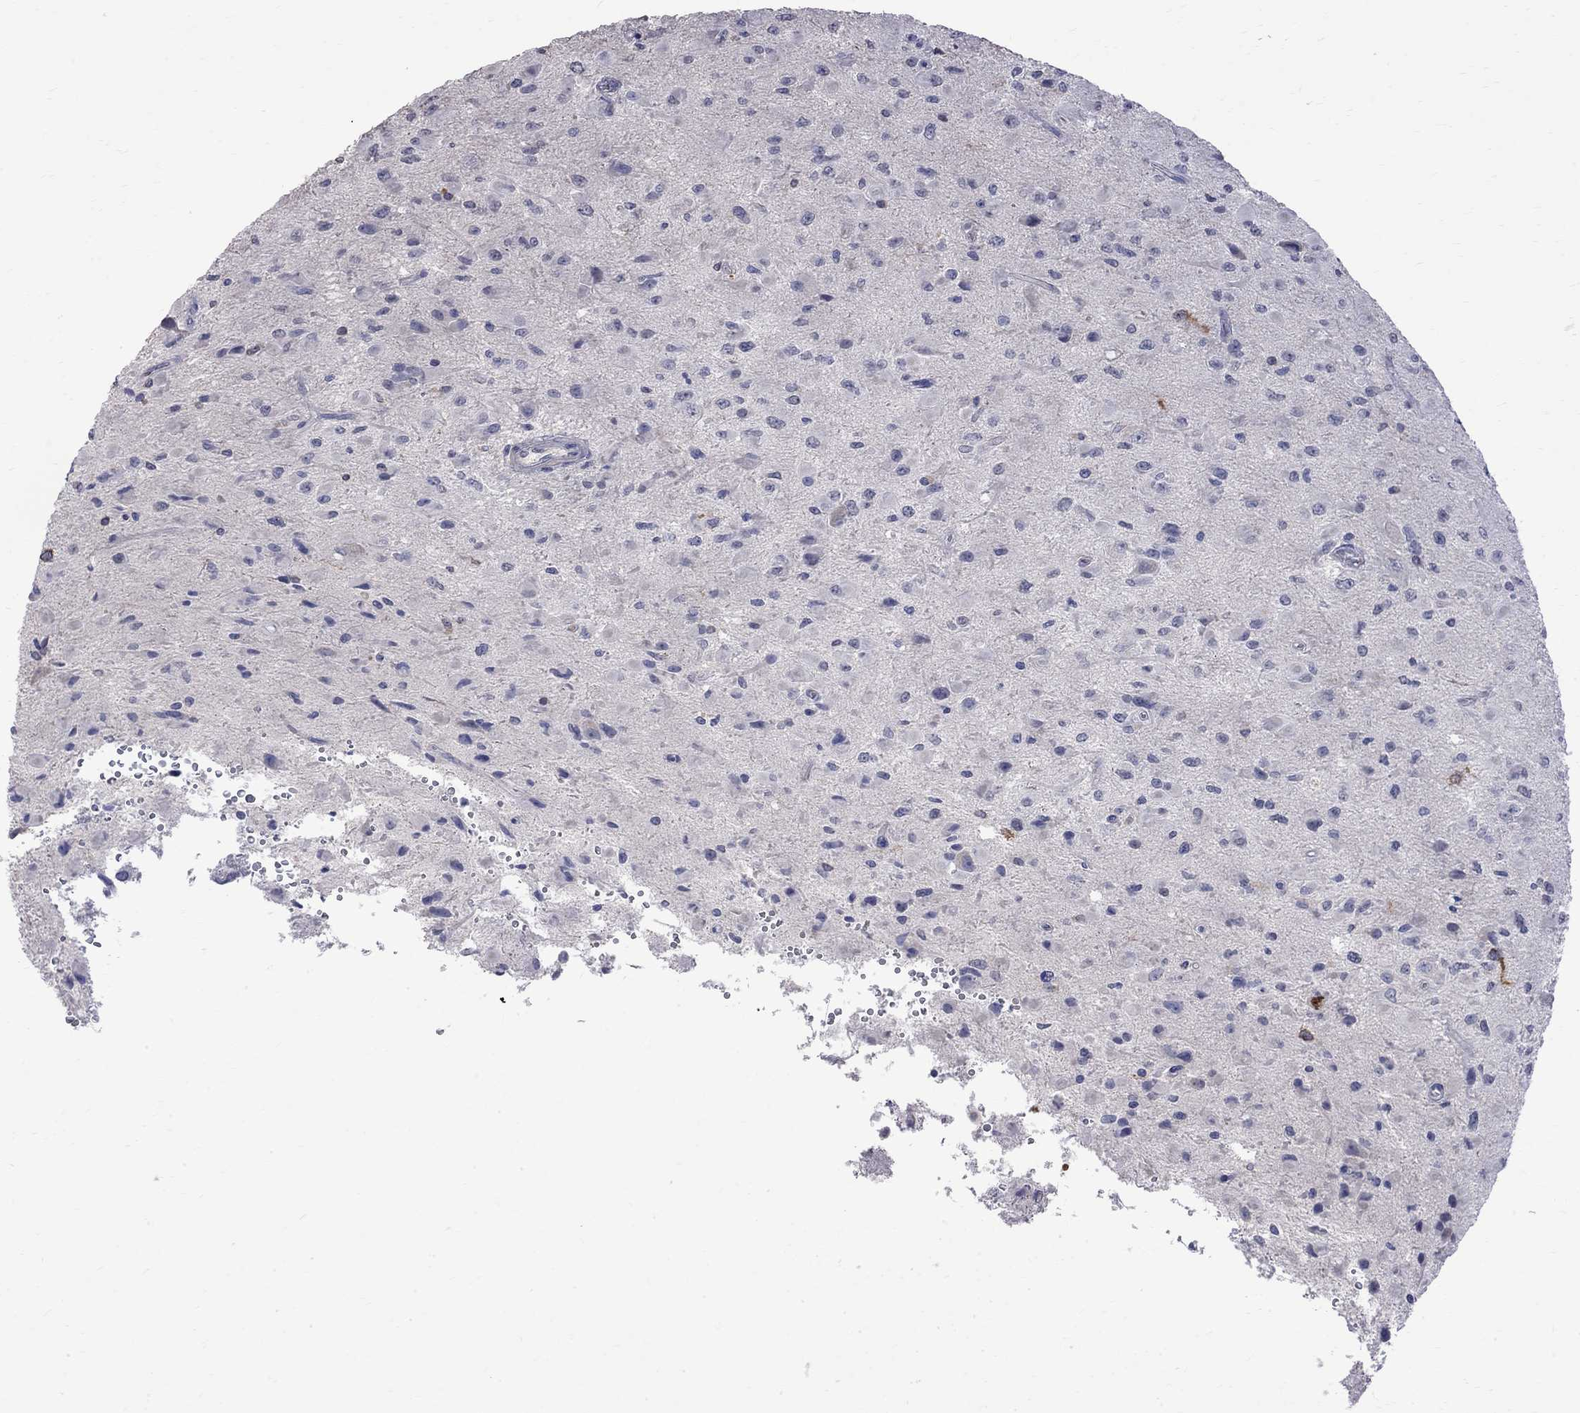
{"staining": {"intensity": "weak", "quantity": "<25%", "location": "cytoplasmic/membranous"}, "tissue": "glioma", "cell_type": "Tumor cells", "image_type": "cancer", "snomed": [{"axis": "morphology", "description": "Glioma, malignant, High grade"}, {"axis": "topography", "description": "Cerebral cortex"}], "caption": "An image of human malignant glioma (high-grade) is negative for staining in tumor cells. (DAB immunohistochemistry (IHC) with hematoxylin counter stain).", "gene": "CKAP2", "patient": {"sex": "male", "age": 35}}